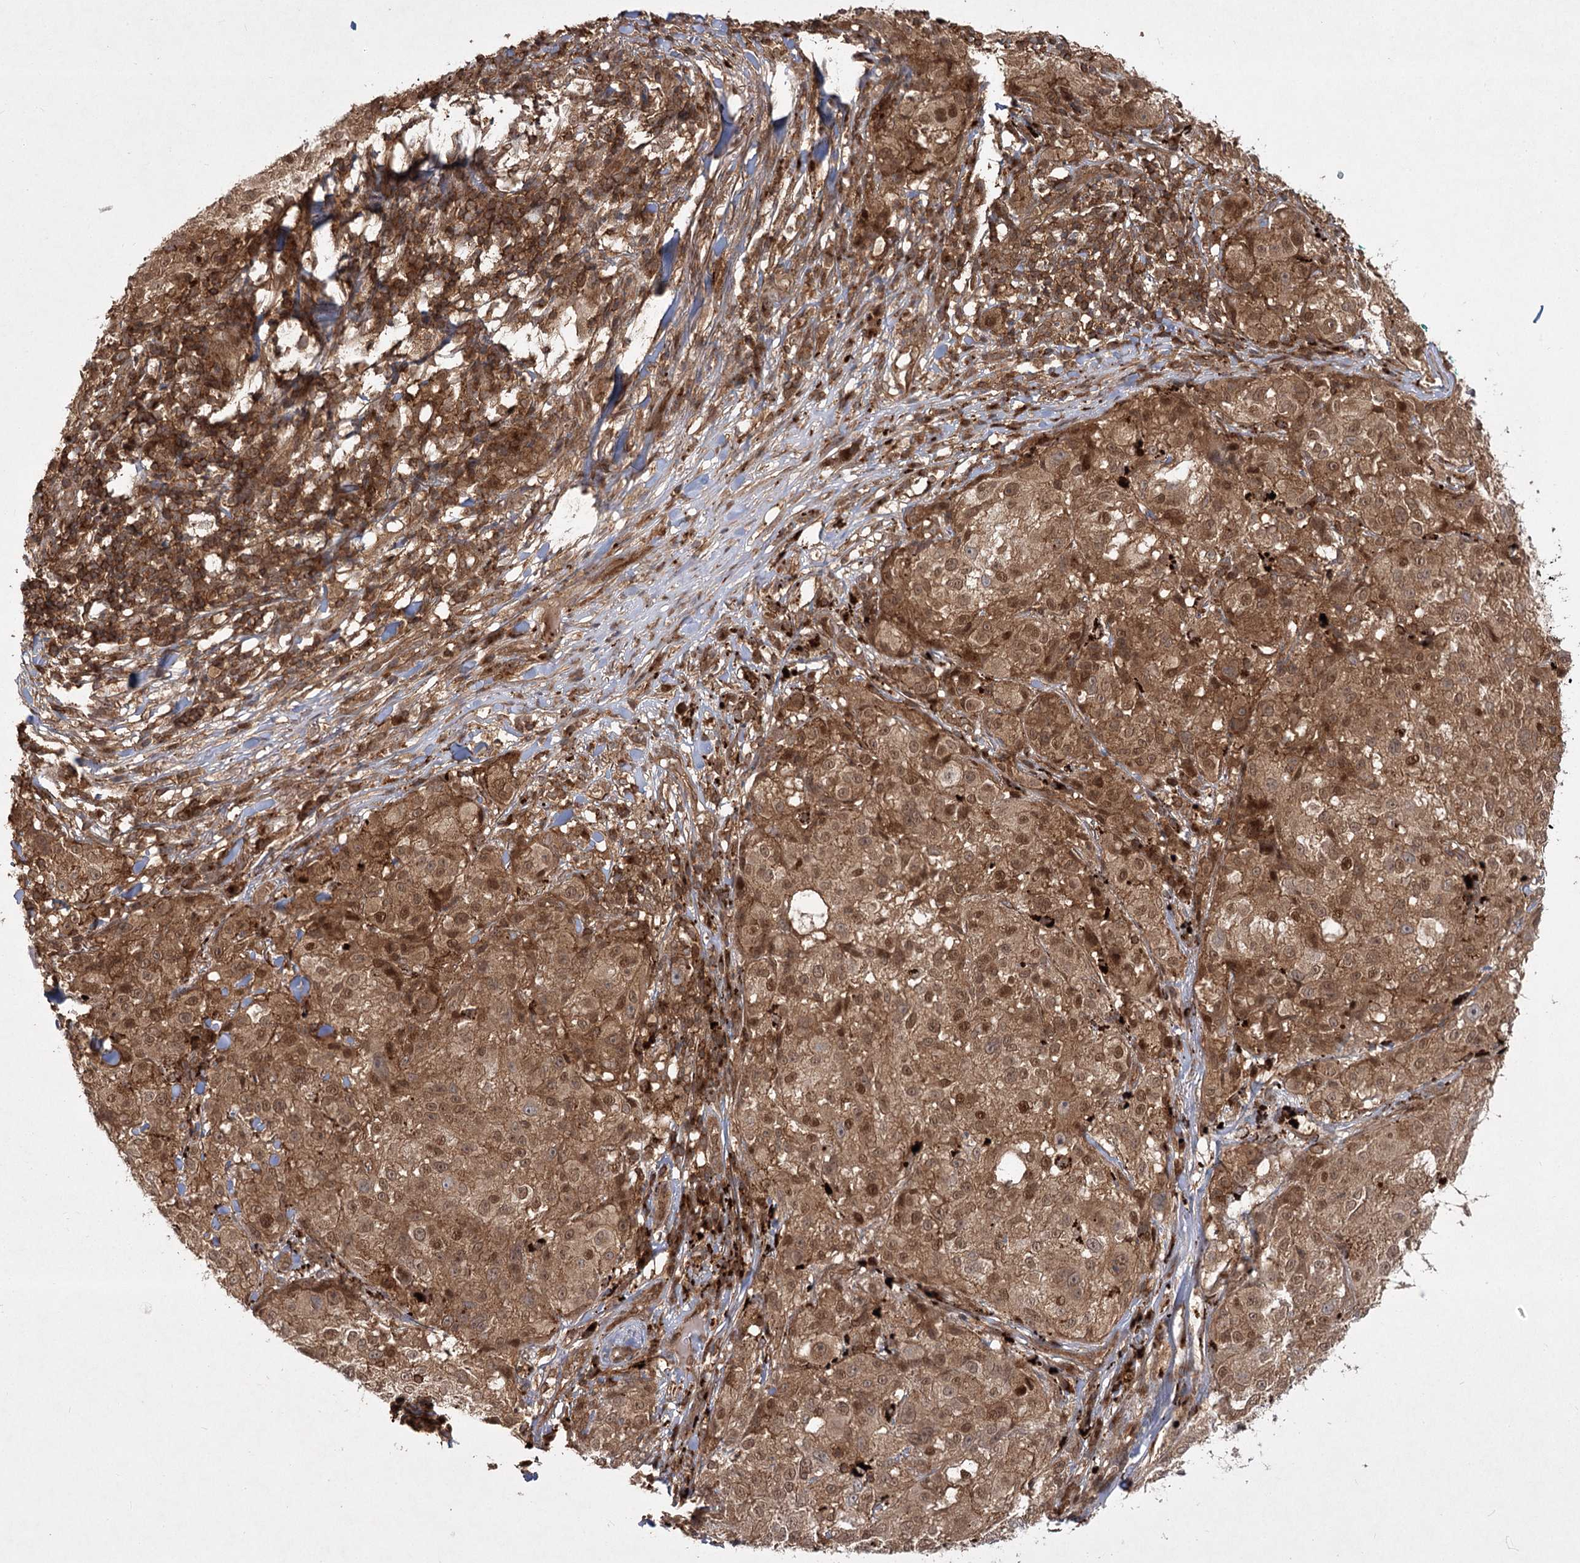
{"staining": {"intensity": "moderate", "quantity": ">75%", "location": "cytoplasmic/membranous,nuclear"}, "tissue": "melanoma", "cell_type": "Tumor cells", "image_type": "cancer", "snomed": [{"axis": "morphology", "description": "Necrosis, NOS"}, {"axis": "morphology", "description": "Malignant melanoma, NOS"}, {"axis": "topography", "description": "Skin"}], "caption": "Brown immunohistochemical staining in human melanoma displays moderate cytoplasmic/membranous and nuclear expression in about >75% of tumor cells.", "gene": "MDFIC", "patient": {"sex": "female", "age": 87}}